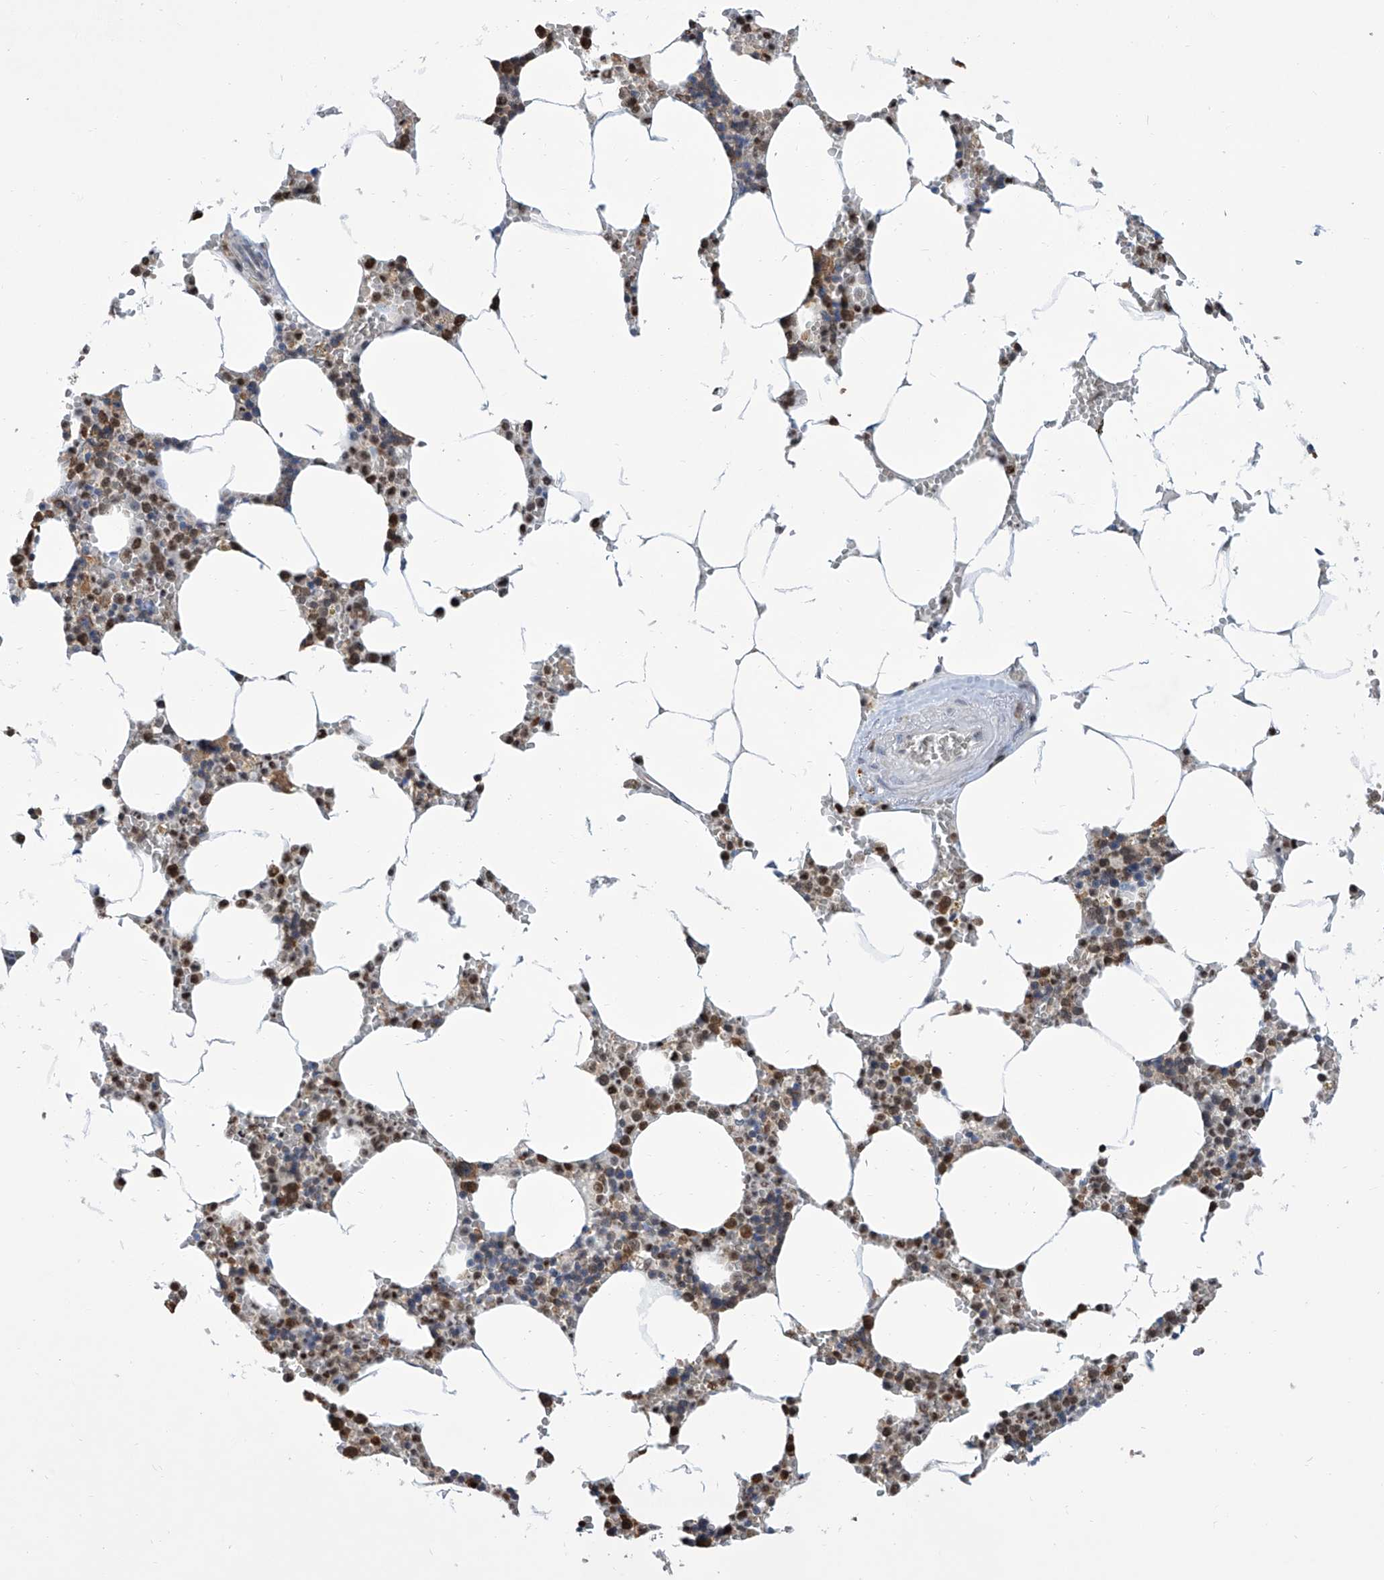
{"staining": {"intensity": "strong", "quantity": "25%-75%", "location": "nuclear"}, "tissue": "bone marrow", "cell_type": "Hematopoietic cells", "image_type": "normal", "snomed": [{"axis": "morphology", "description": "Normal tissue, NOS"}, {"axis": "topography", "description": "Bone marrow"}], "caption": "This micrograph reveals immunohistochemistry staining of unremarkable human bone marrow, with high strong nuclear expression in about 25%-75% of hematopoietic cells.", "gene": "SREBF2", "patient": {"sex": "male", "age": 70}}